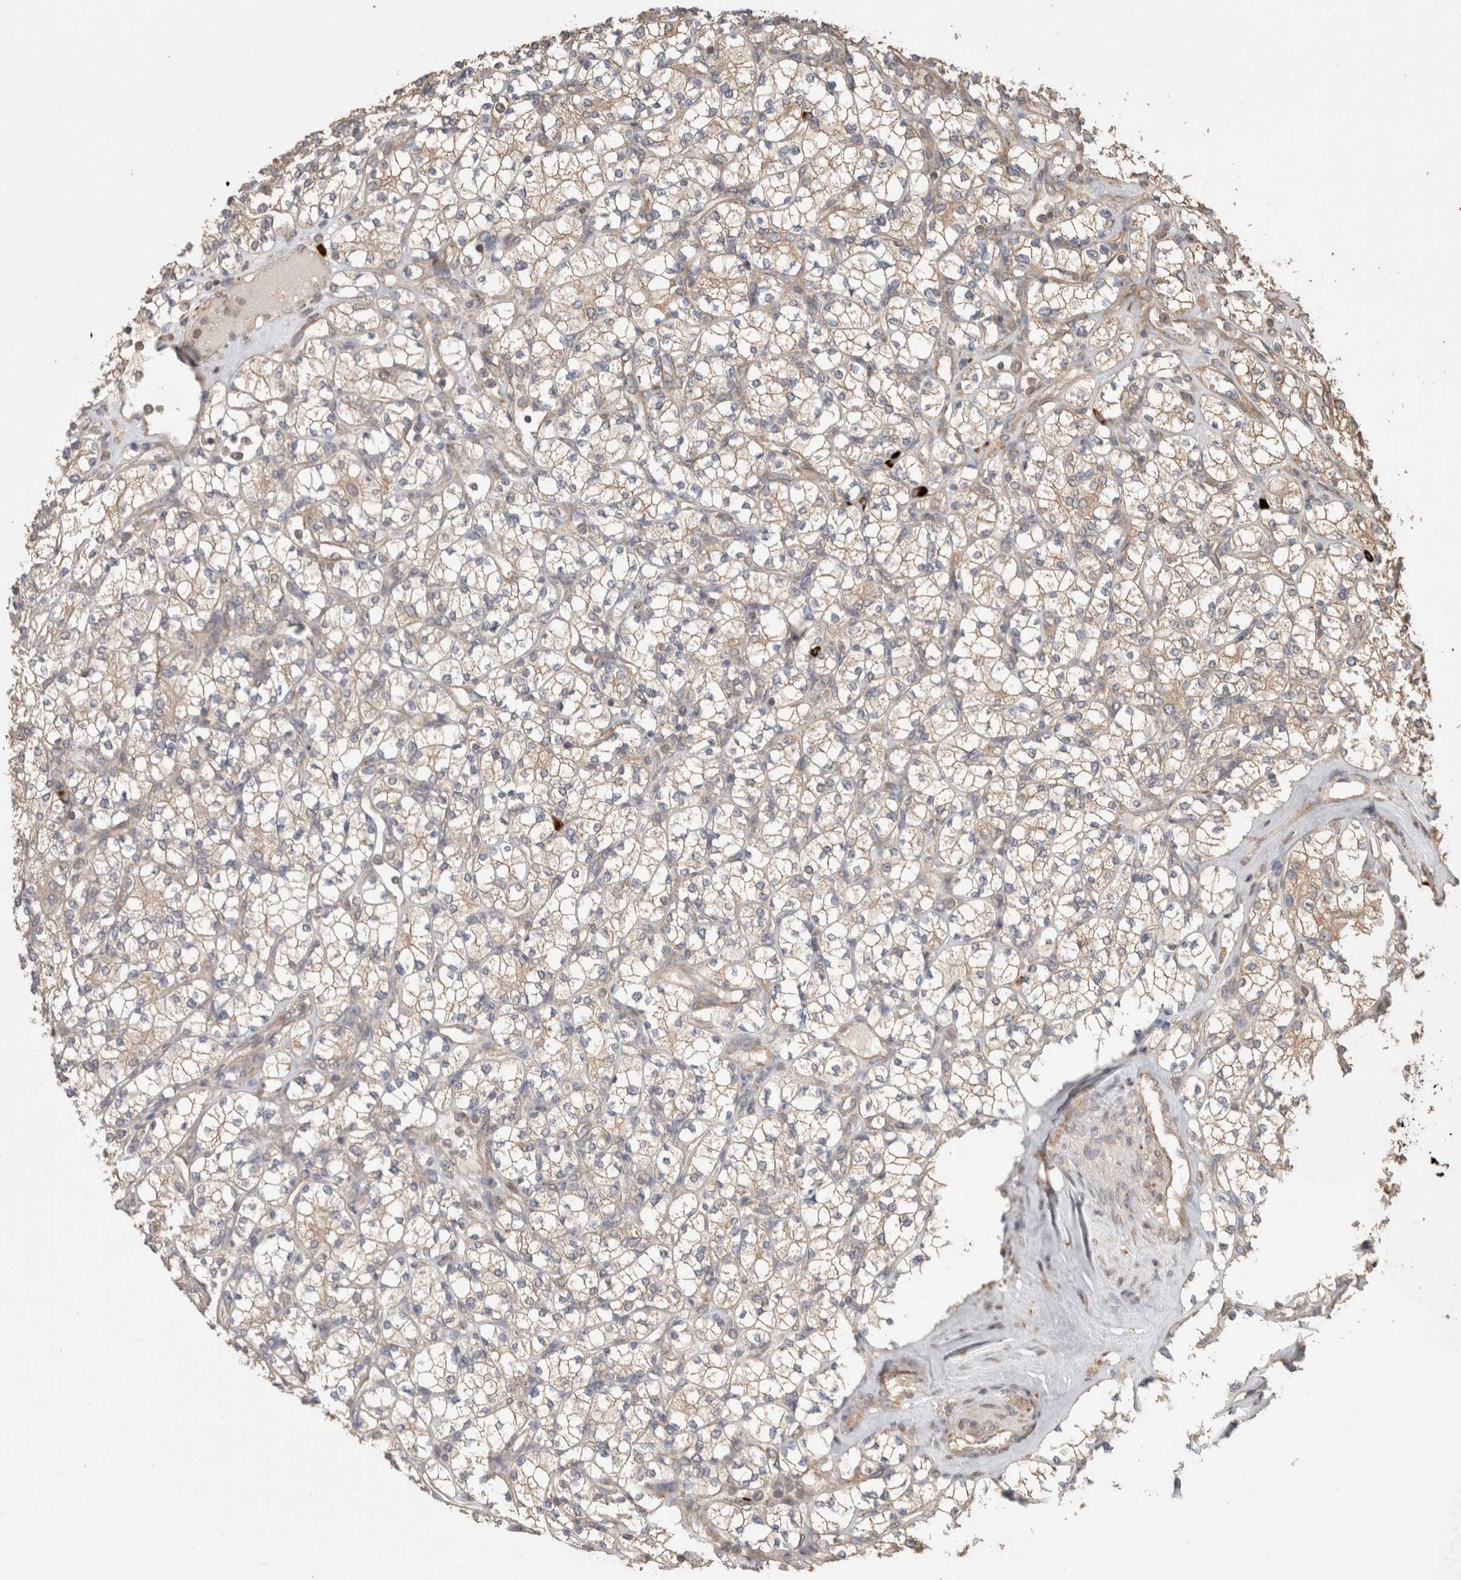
{"staining": {"intensity": "weak", "quantity": "<25%", "location": "cytoplasmic/membranous"}, "tissue": "renal cancer", "cell_type": "Tumor cells", "image_type": "cancer", "snomed": [{"axis": "morphology", "description": "Adenocarcinoma, NOS"}, {"axis": "topography", "description": "Kidney"}], "caption": "This is an IHC micrograph of human renal cancer (adenocarcinoma). There is no expression in tumor cells.", "gene": "HROB", "patient": {"sex": "male", "age": 77}}